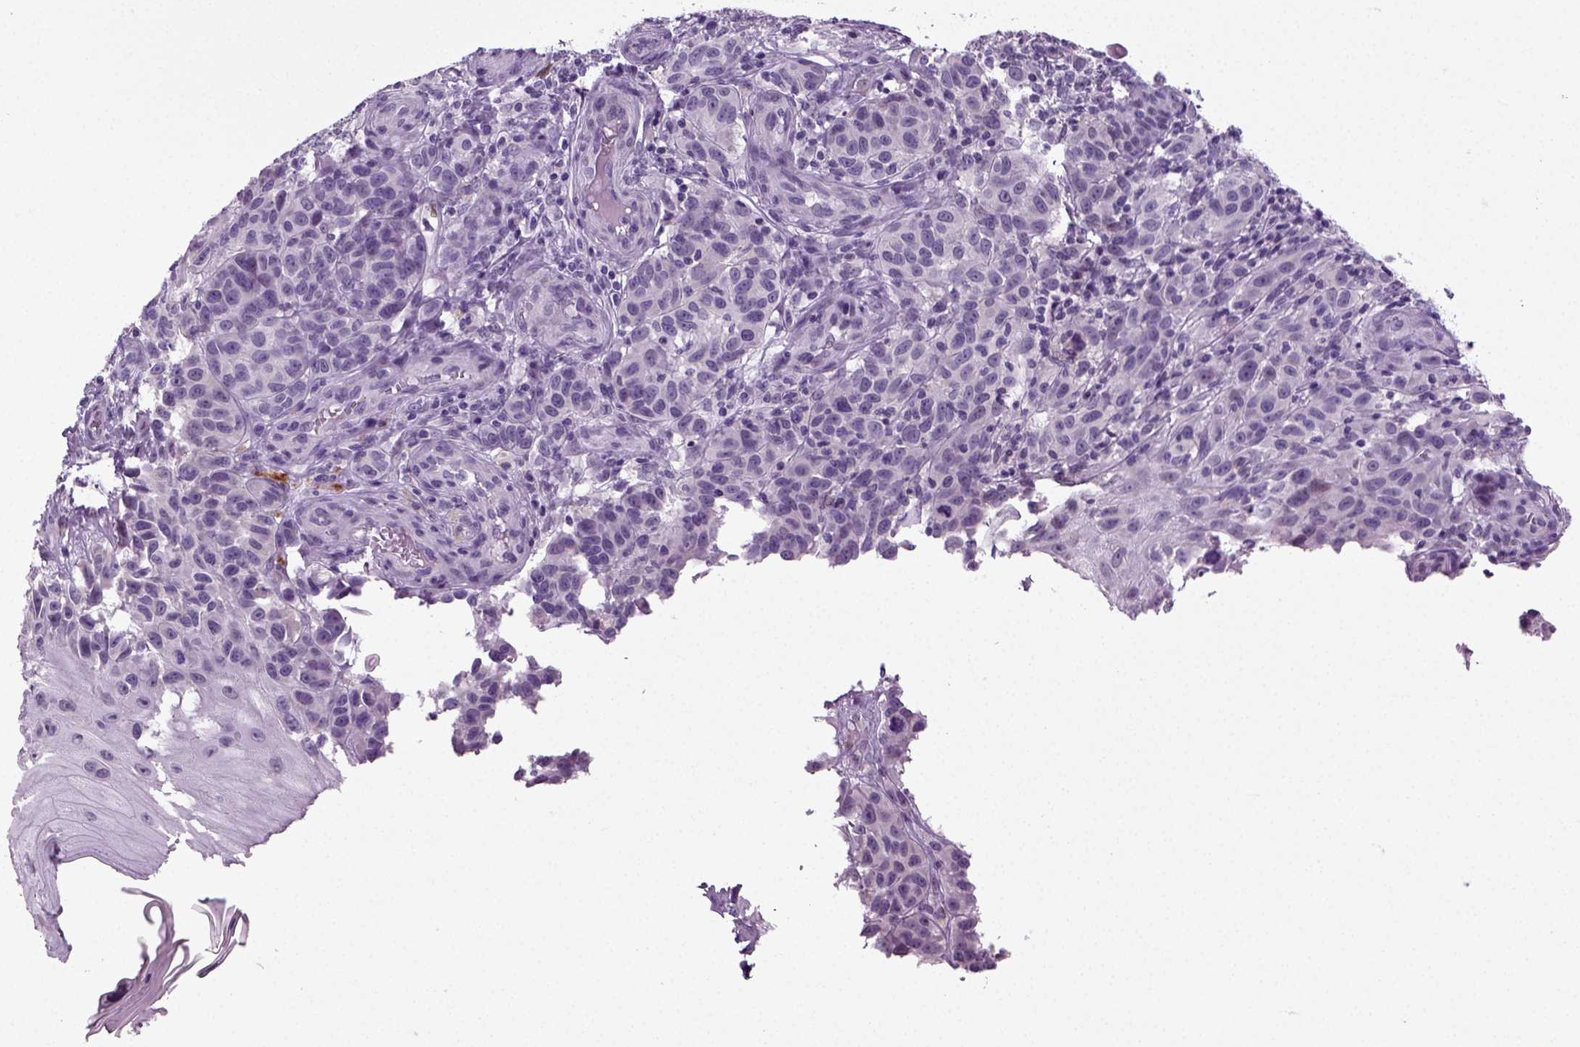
{"staining": {"intensity": "negative", "quantity": "none", "location": "none"}, "tissue": "melanoma", "cell_type": "Tumor cells", "image_type": "cancer", "snomed": [{"axis": "morphology", "description": "Malignant melanoma, NOS"}, {"axis": "topography", "description": "Skin"}], "caption": "Immunohistochemistry (IHC) micrograph of neoplastic tissue: malignant melanoma stained with DAB shows no significant protein staining in tumor cells. (DAB immunohistochemistry (IHC) with hematoxylin counter stain).", "gene": "SYNGAP1", "patient": {"sex": "female", "age": 53}}